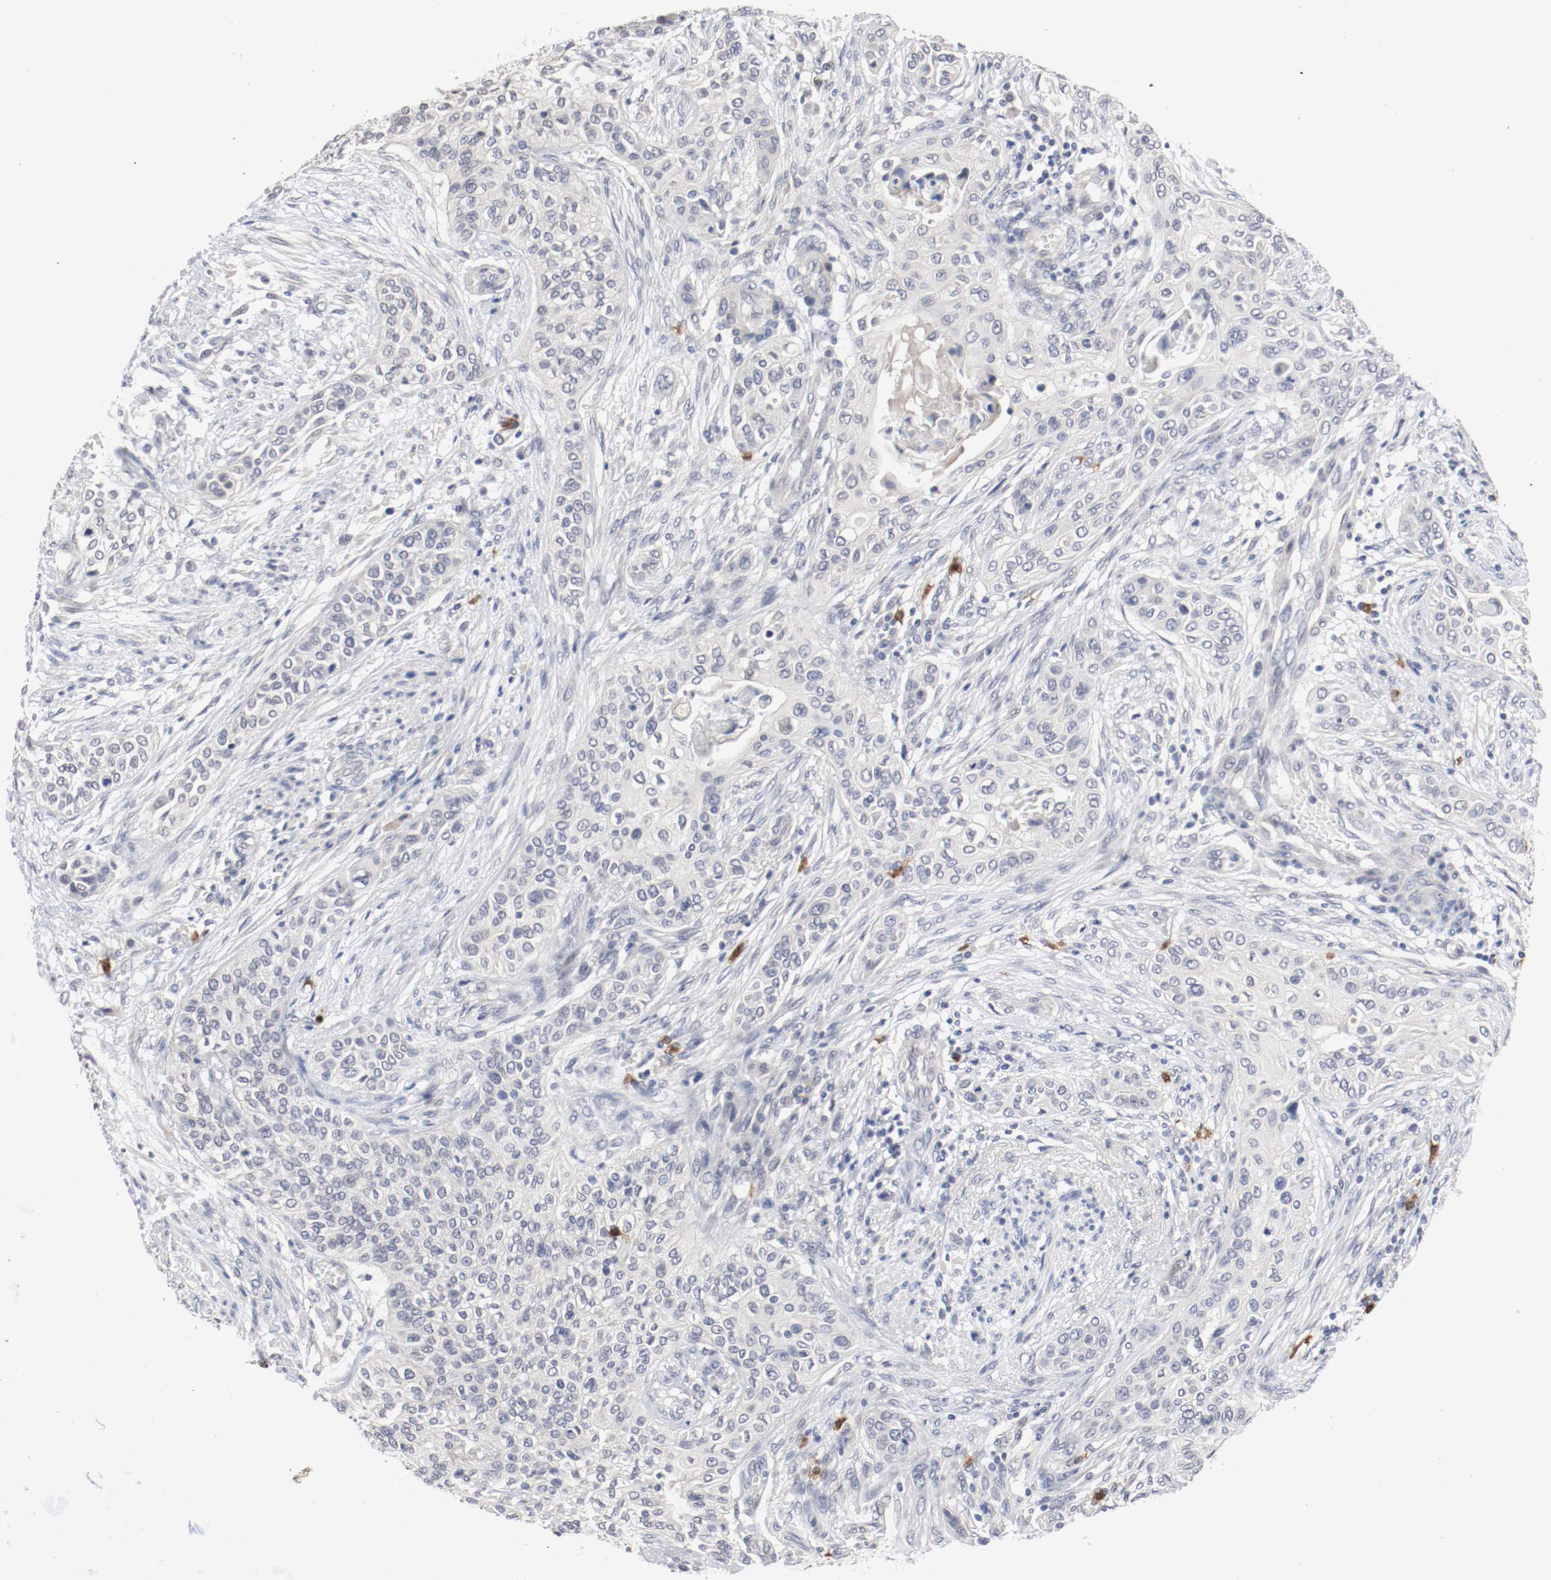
{"staining": {"intensity": "negative", "quantity": "none", "location": "none"}, "tissue": "urothelial cancer", "cell_type": "Tumor cells", "image_type": "cancer", "snomed": [{"axis": "morphology", "description": "Urothelial carcinoma, High grade"}, {"axis": "topography", "description": "Urinary bladder"}], "caption": "An IHC micrograph of urothelial cancer is shown. There is no staining in tumor cells of urothelial cancer.", "gene": "CEBPE", "patient": {"sex": "male", "age": 74}}